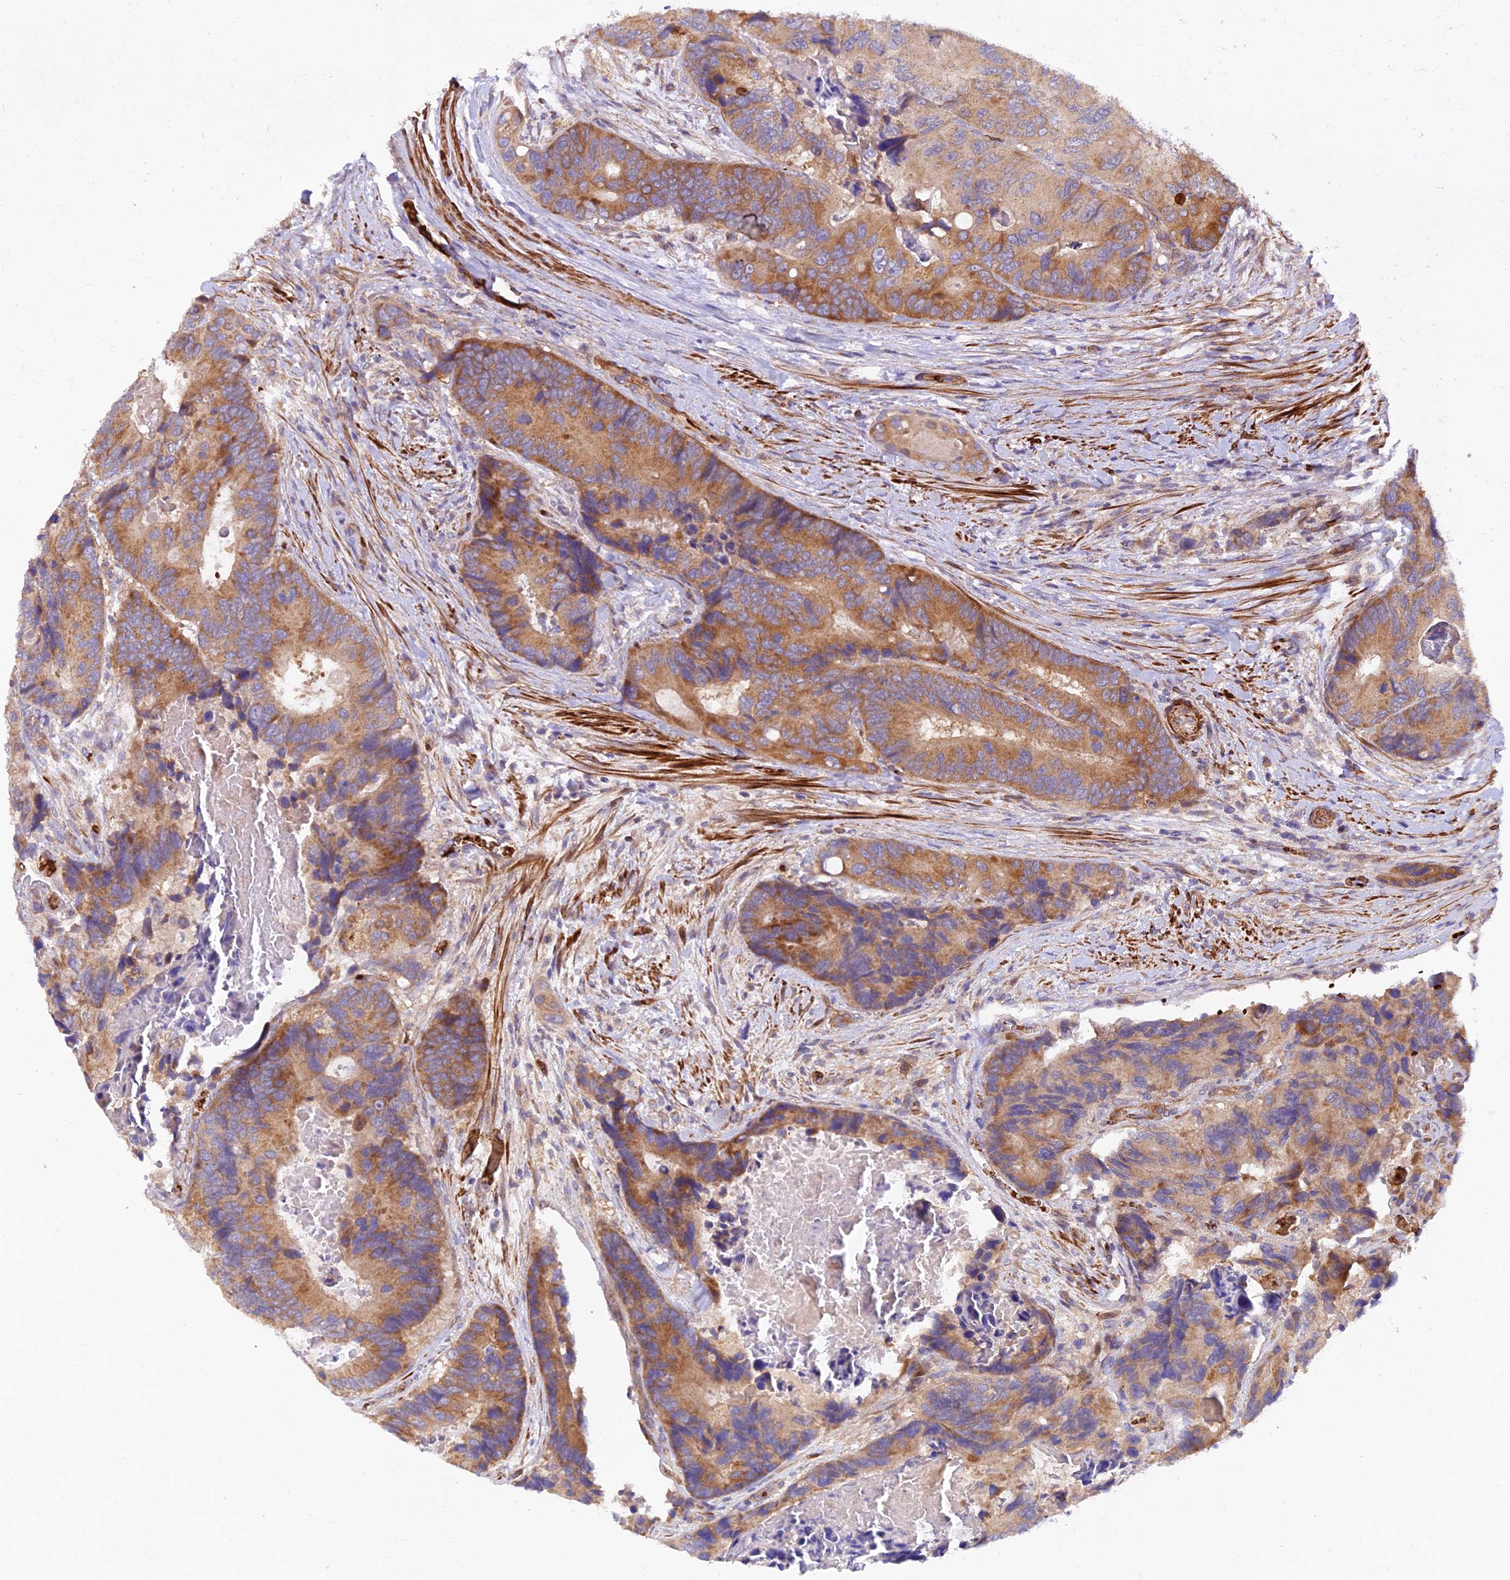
{"staining": {"intensity": "moderate", "quantity": ">75%", "location": "cytoplasmic/membranous"}, "tissue": "colorectal cancer", "cell_type": "Tumor cells", "image_type": "cancer", "snomed": [{"axis": "morphology", "description": "Adenocarcinoma, NOS"}, {"axis": "topography", "description": "Colon"}], "caption": "A micrograph of colorectal adenocarcinoma stained for a protein demonstrates moderate cytoplasmic/membranous brown staining in tumor cells.", "gene": "WDFY4", "patient": {"sex": "male", "age": 84}}